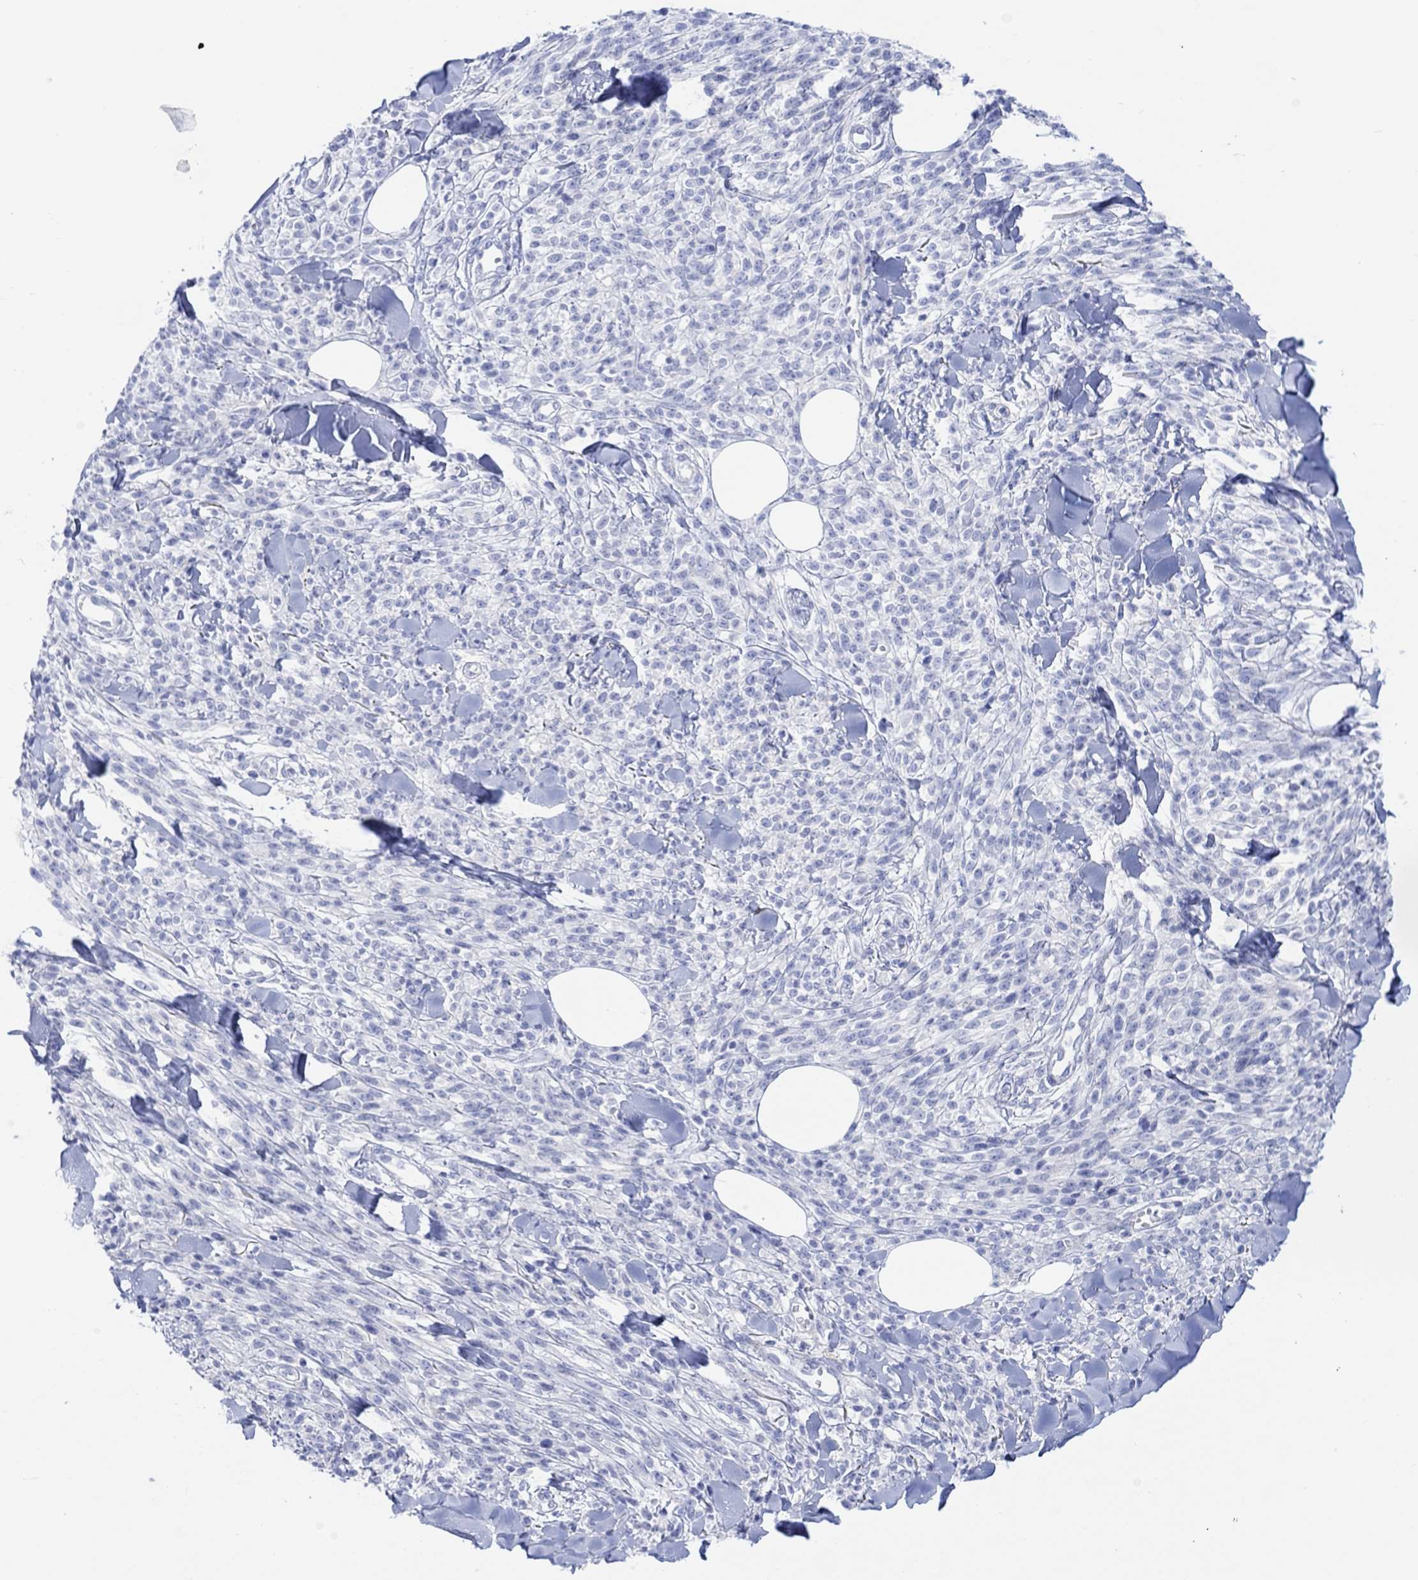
{"staining": {"intensity": "negative", "quantity": "none", "location": "none"}, "tissue": "melanoma", "cell_type": "Tumor cells", "image_type": "cancer", "snomed": [{"axis": "morphology", "description": "Malignant melanoma, NOS"}, {"axis": "topography", "description": "Skin"}, {"axis": "topography", "description": "Skin of trunk"}], "caption": "DAB immunohistochemical staining of human melanoma displays no significant staining in tumor cells.", "gene": "TLDC2", "patient": {"sex": "male", "age": 74}}